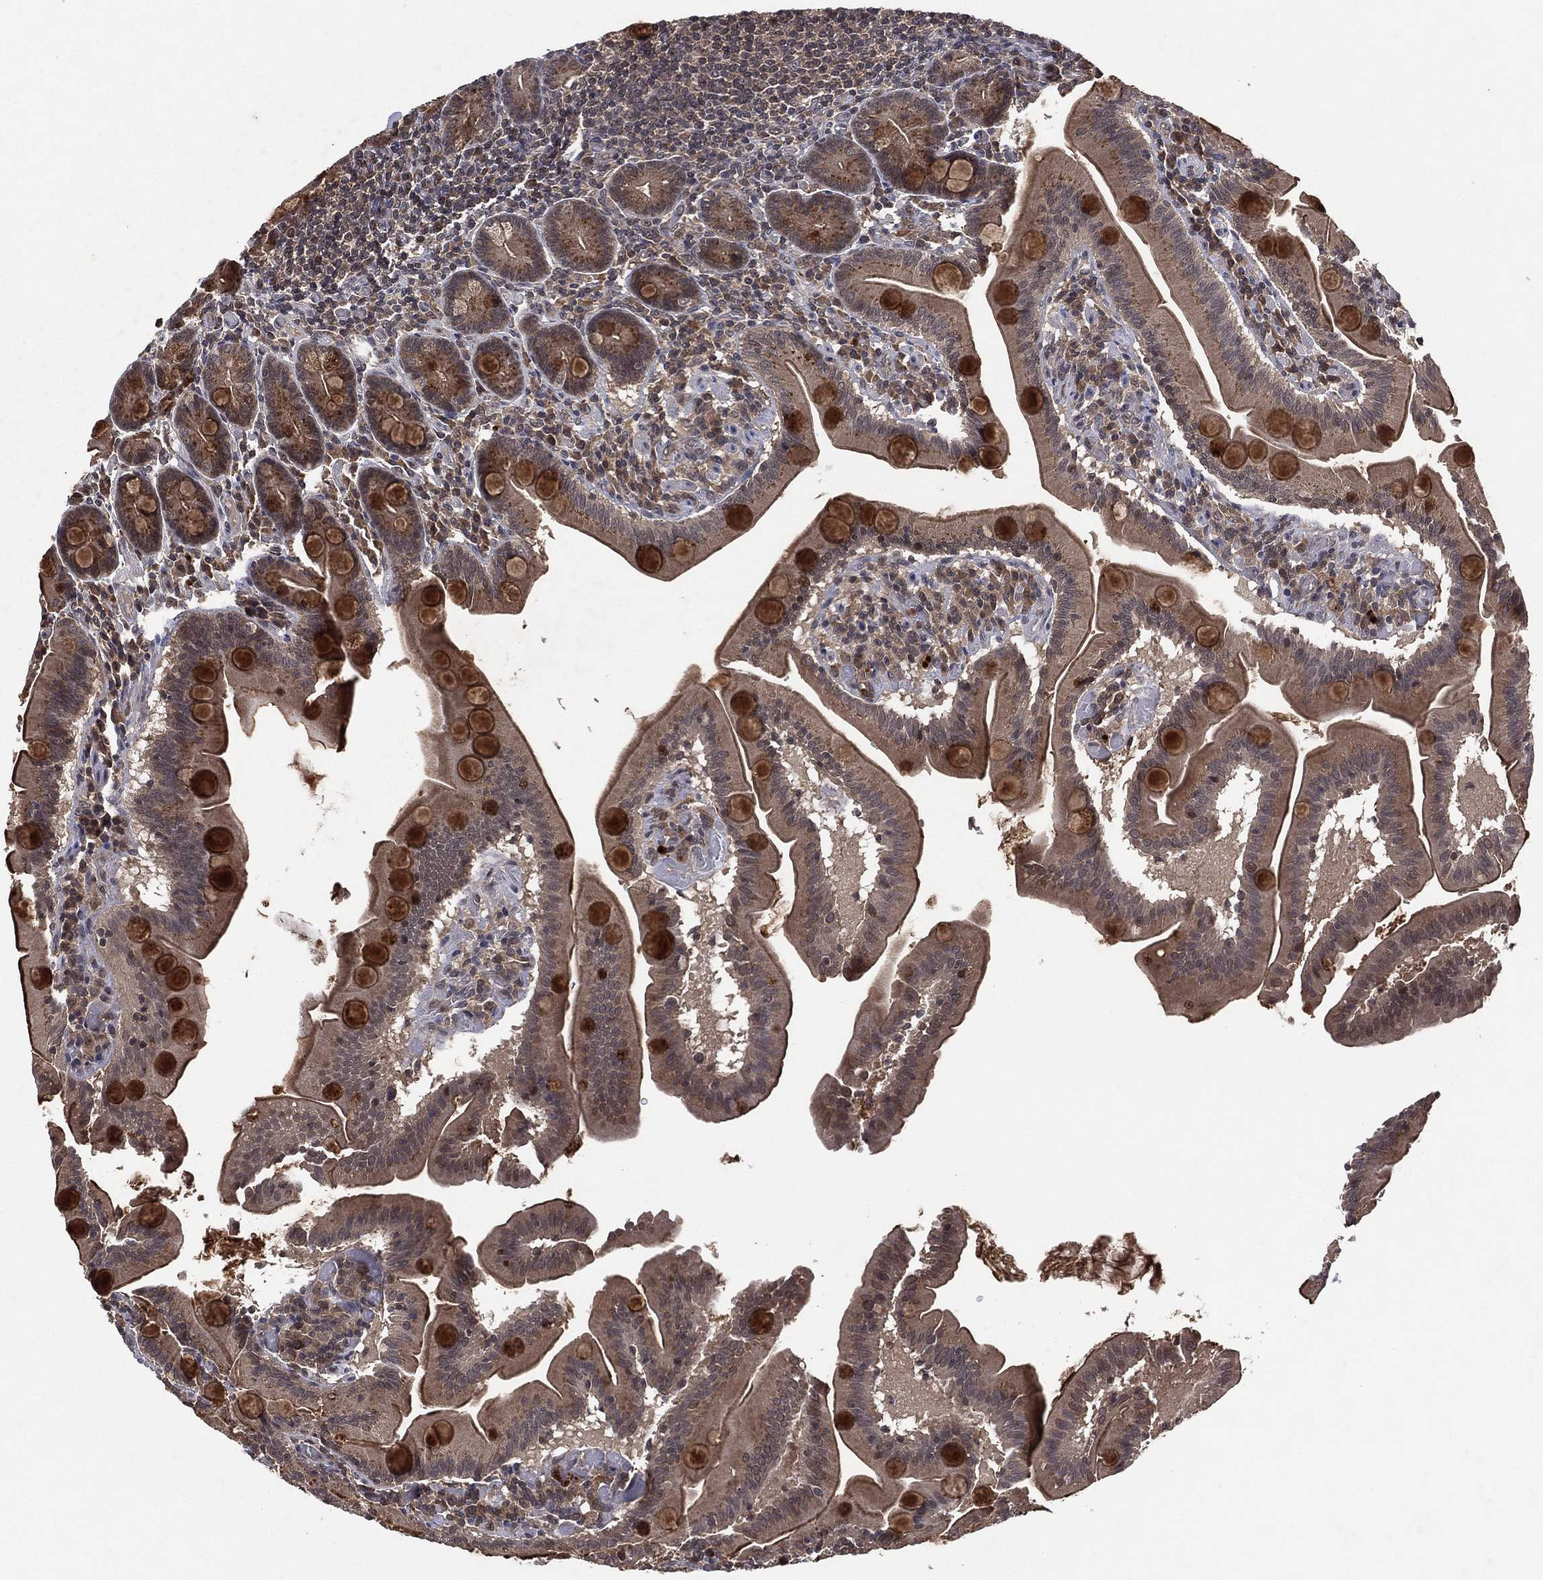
{"staining": {"intensity": "strong", "quantity": "<25%", "location": "cytoplasmic/membranous"}, "tissue": "small intestine", "cell_type": "Glandular cells", "image_type": "normal", "snomed": [{"axis": "morphology", "description": "Normal tissue, NOS"}, {"axis": "topography", "description": "Small intestine"}], "caption": "A photomicrograph showing strong cytoplasmic/membranous staining in about <25% of glandular cells in normal small intestine, as visualized by brown immunohistochemical staining.", "gene": "ATG4B", "patient": {"sex": "male", "age": 37}}